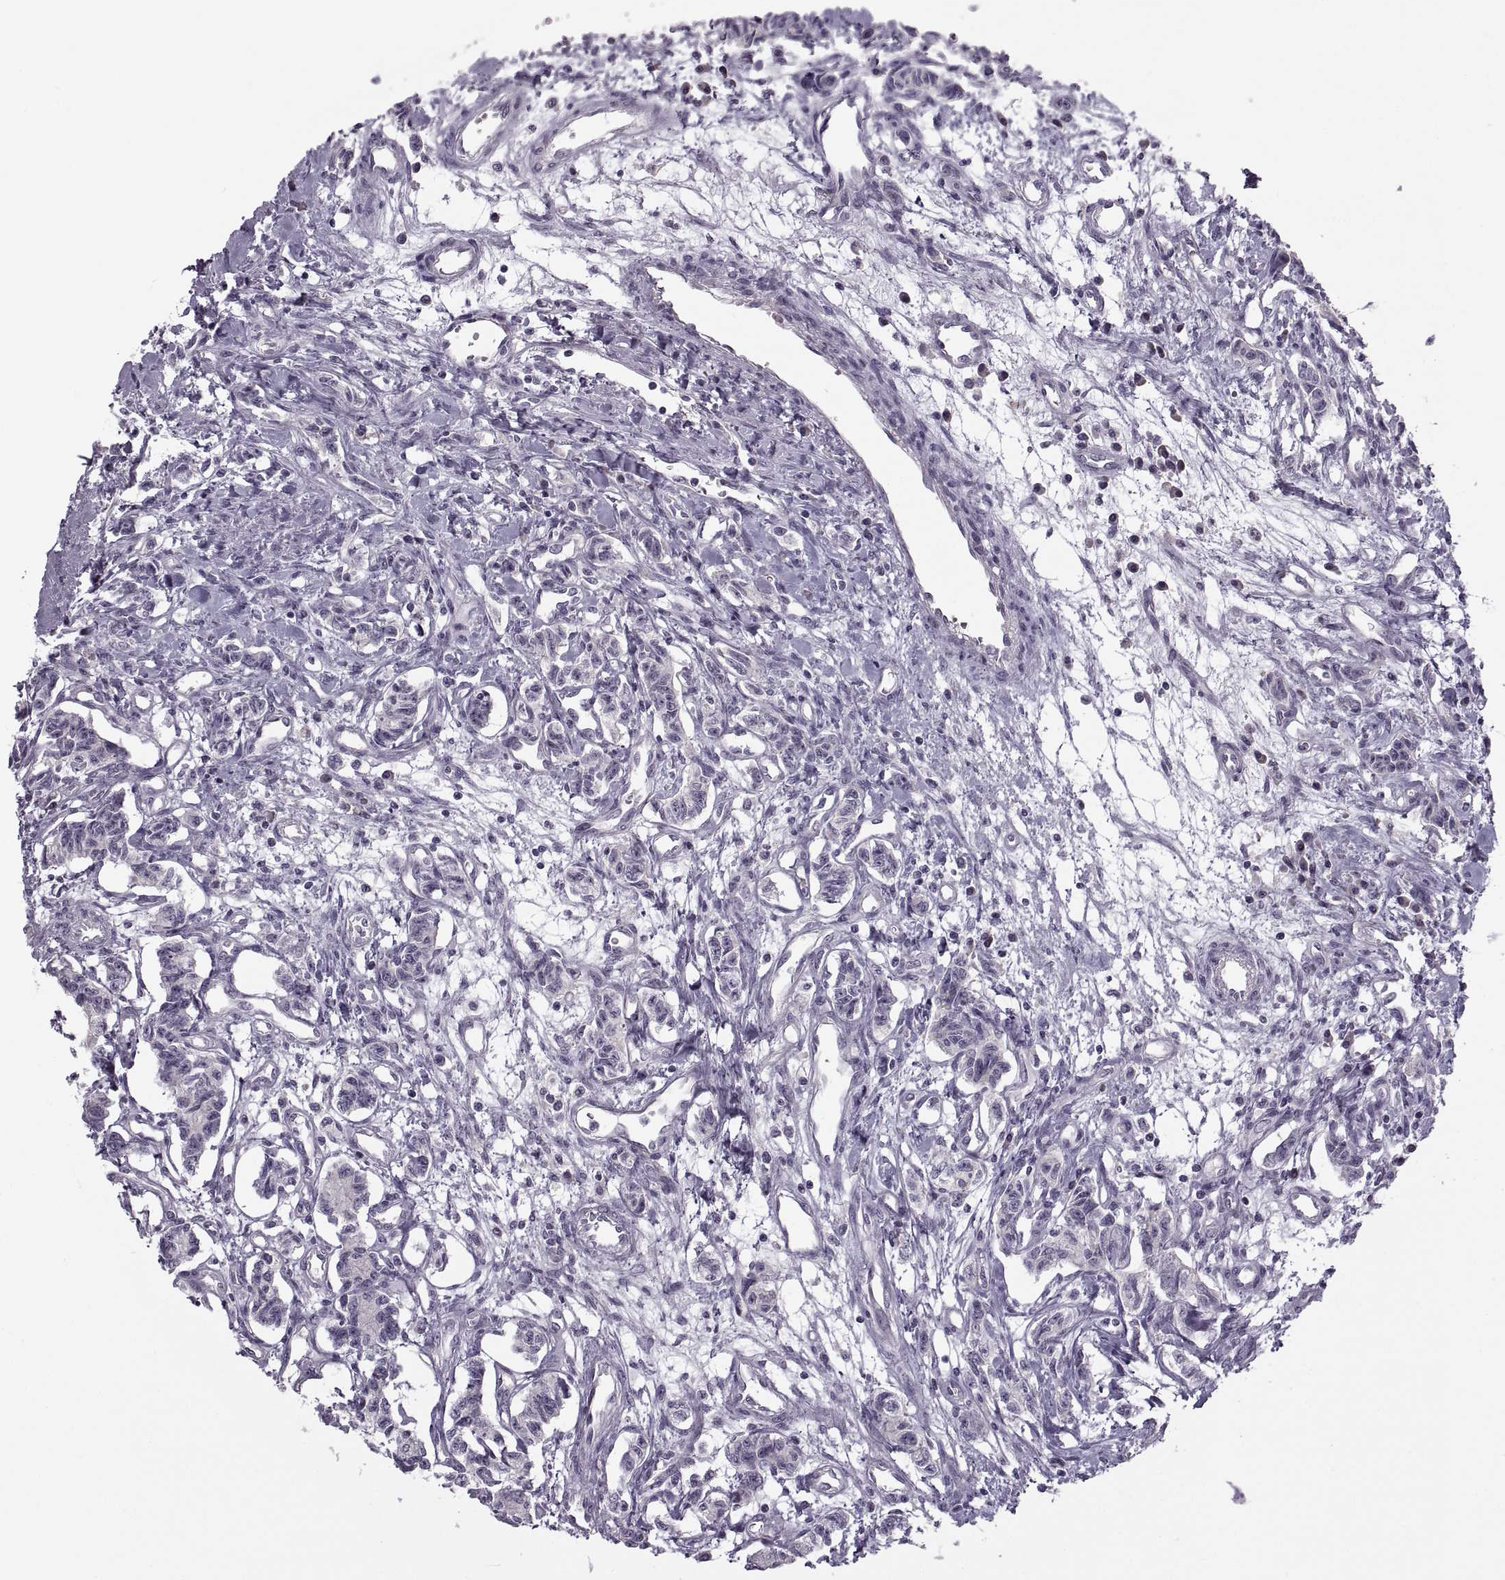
{"staining": {"intensity": "negative", "quantity": "none", "location": "none"}, "tissue": "carcinoid", "cell_type": "Tumor cells", "image_type": "cancer", "snomed": [{"axis": "morphology", "description": "Carcinoid, malignant, NOS"}, {"axis": "topography", "description": "Kidney"}], "caption": "This is an immunohistochemistry micrograph of malignant carcinoid. There is no staining in tumor cells.", "gene": "H2AP", "patient": {"sex": "female", "age": 41}}